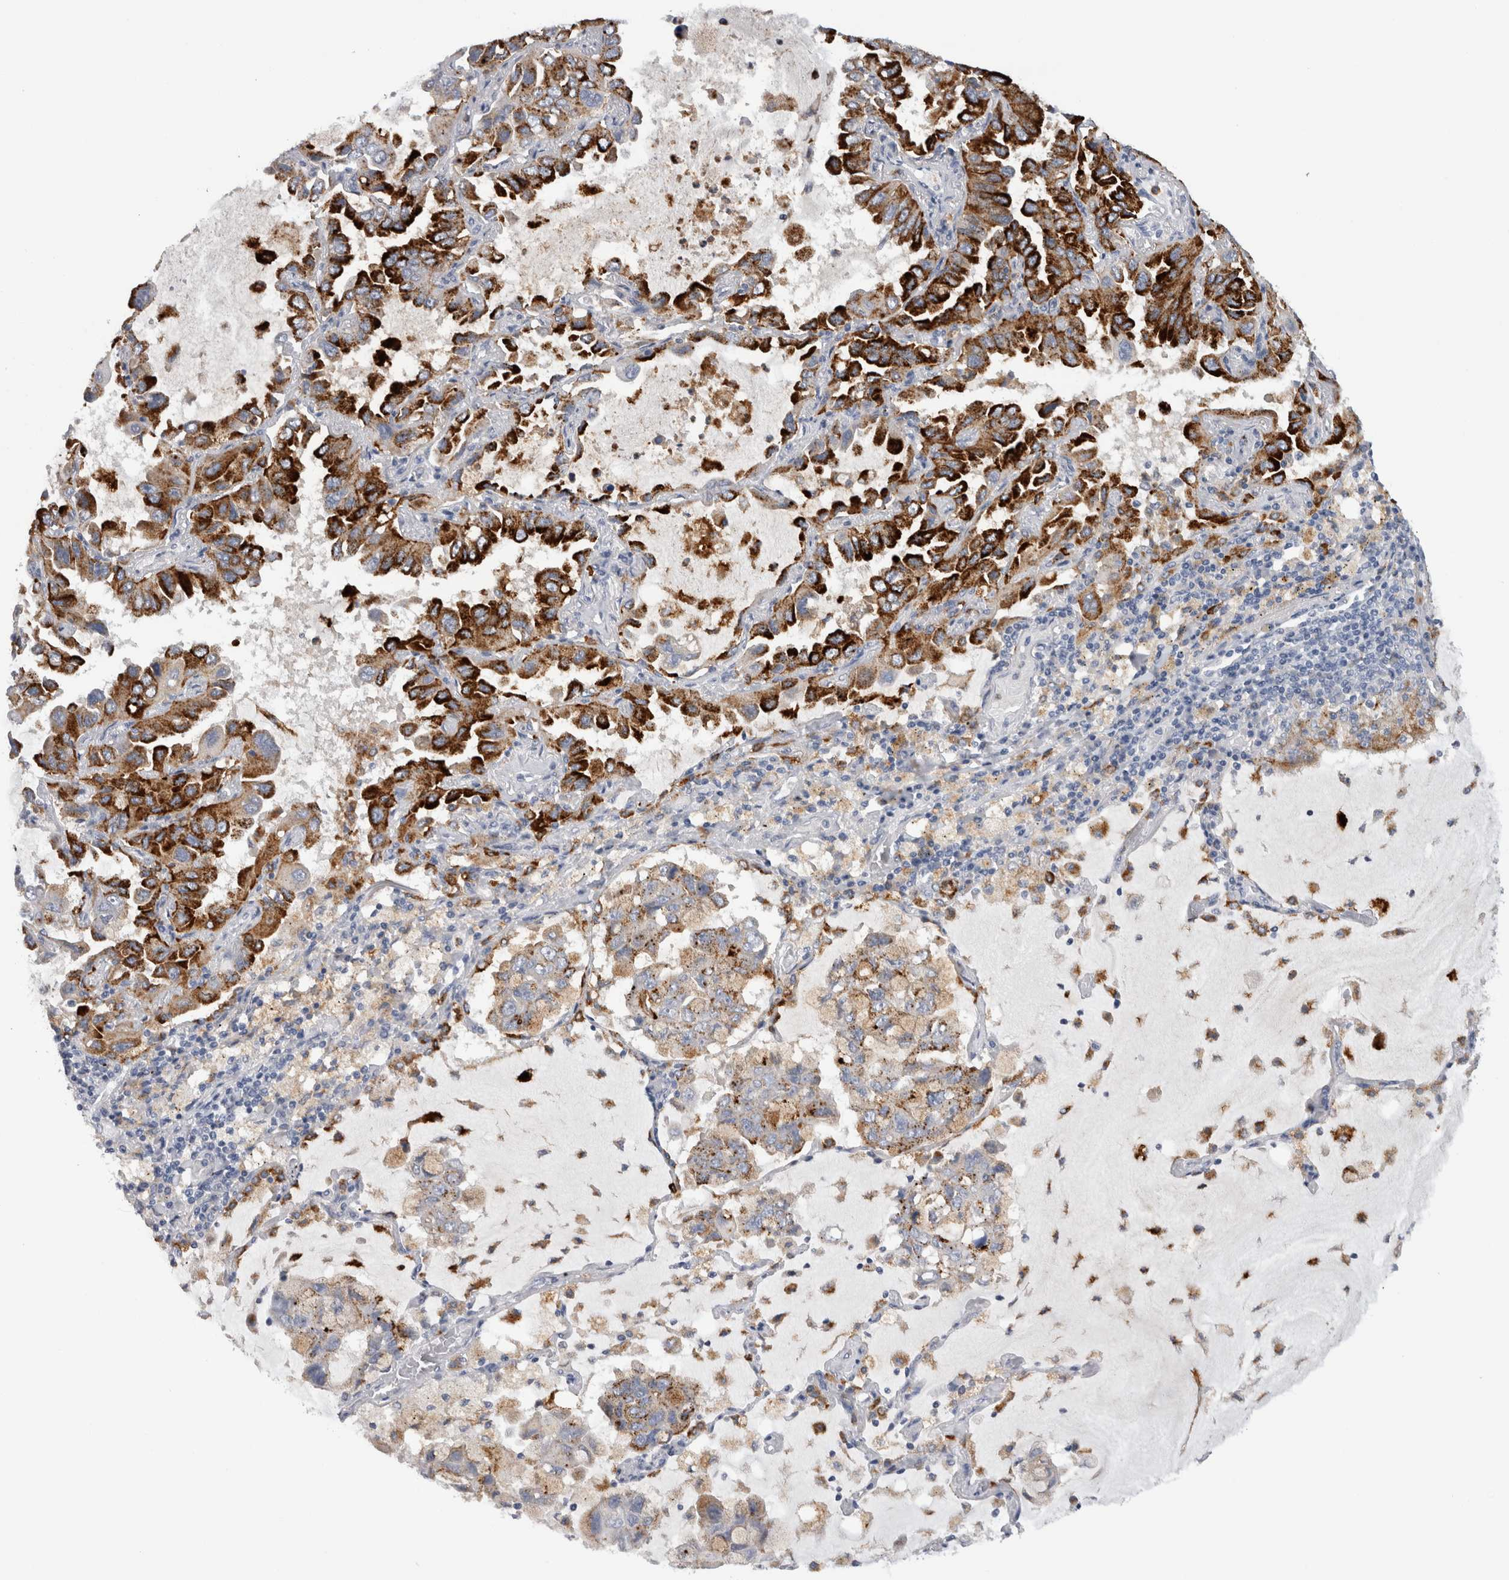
{"staining": {"intensity": "strong", "quantity": ">75%", "location": "cytoplasmic/membranous"}, "tissue": "lung cancer", "cell_type": "Tumor cells", "image_type": "cancer", "snomed": [{"axis": "morphology", "description": "Adenocarcinoma, NOS"}, {"axis": "topography", "description": "Lung"}], "caption": "Protein staining exhibits strong cytoplasmic/membranous expression in approximately >75% of tumor cells in lung cancer (adenocarcinoma).", "gene": "CD63", "patient": {"sex": "male", "age": 64}}